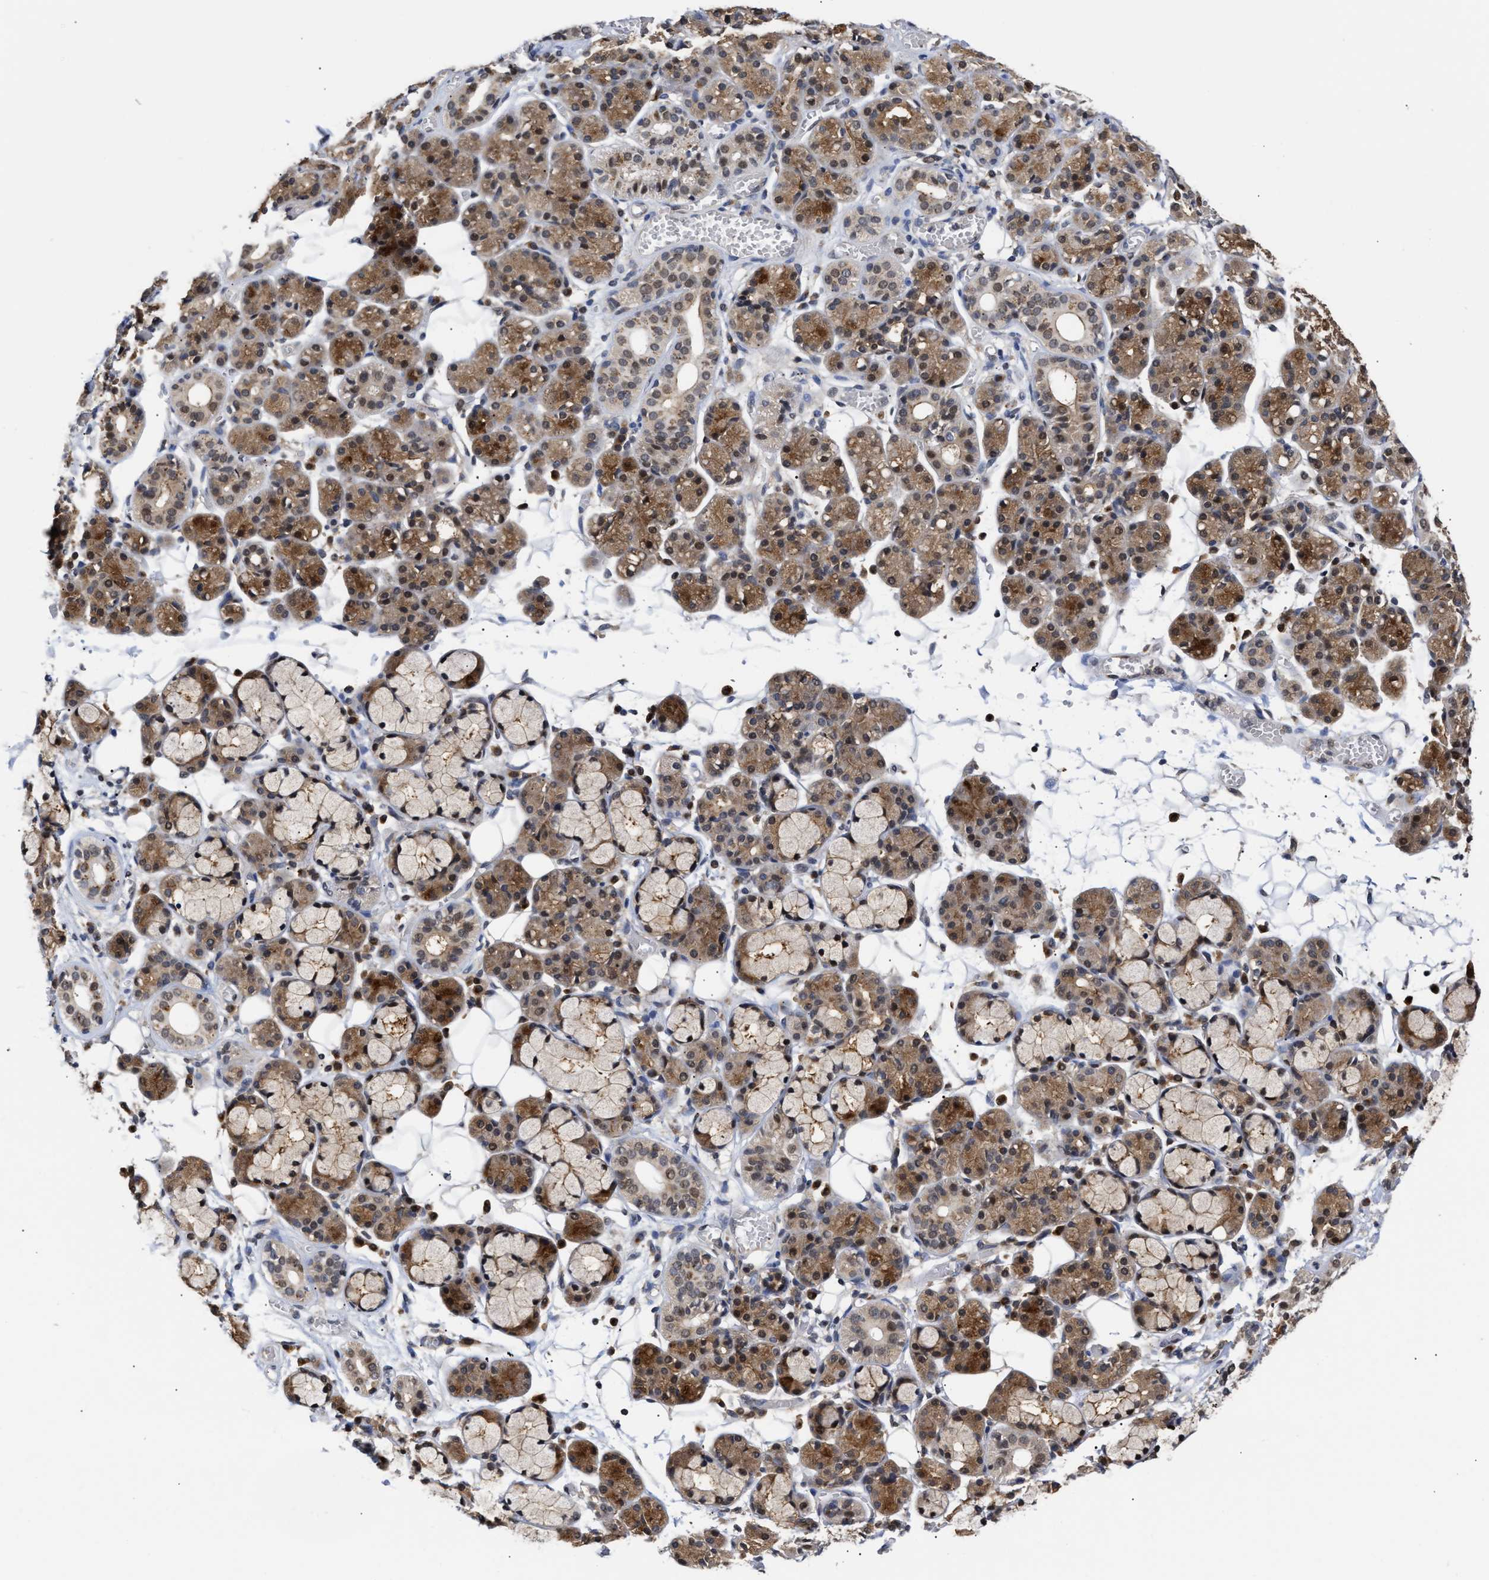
{"staining": {"intensity": "moderate", "quantity": "25%-75%", "location": "cytoplasmic/membranous,nuclear"}, "tissue": "salivary gland", "cell_type": "Glandular cells", "image_type": "normal", "snomed": [{"axis": "morphology", "description": "Normal tissue, NOS"}, {"axis": "topography", "description": "Salivary gland"}], "caption": "A high-resolution photomicrograph shows immunohistochemistry (IHC) staining of unremarkable salivary gland, which displays moderate cytoplasmic/membranous,nuclear positivity in approximately 25%-75% of glandular cells. (DAB (3,3'-diaminobenzidine) IHC, brown staining for protein, blue staining for nuclei).", "gene": "CLIP2", "patient": {"sex": "male", "age": 63}}